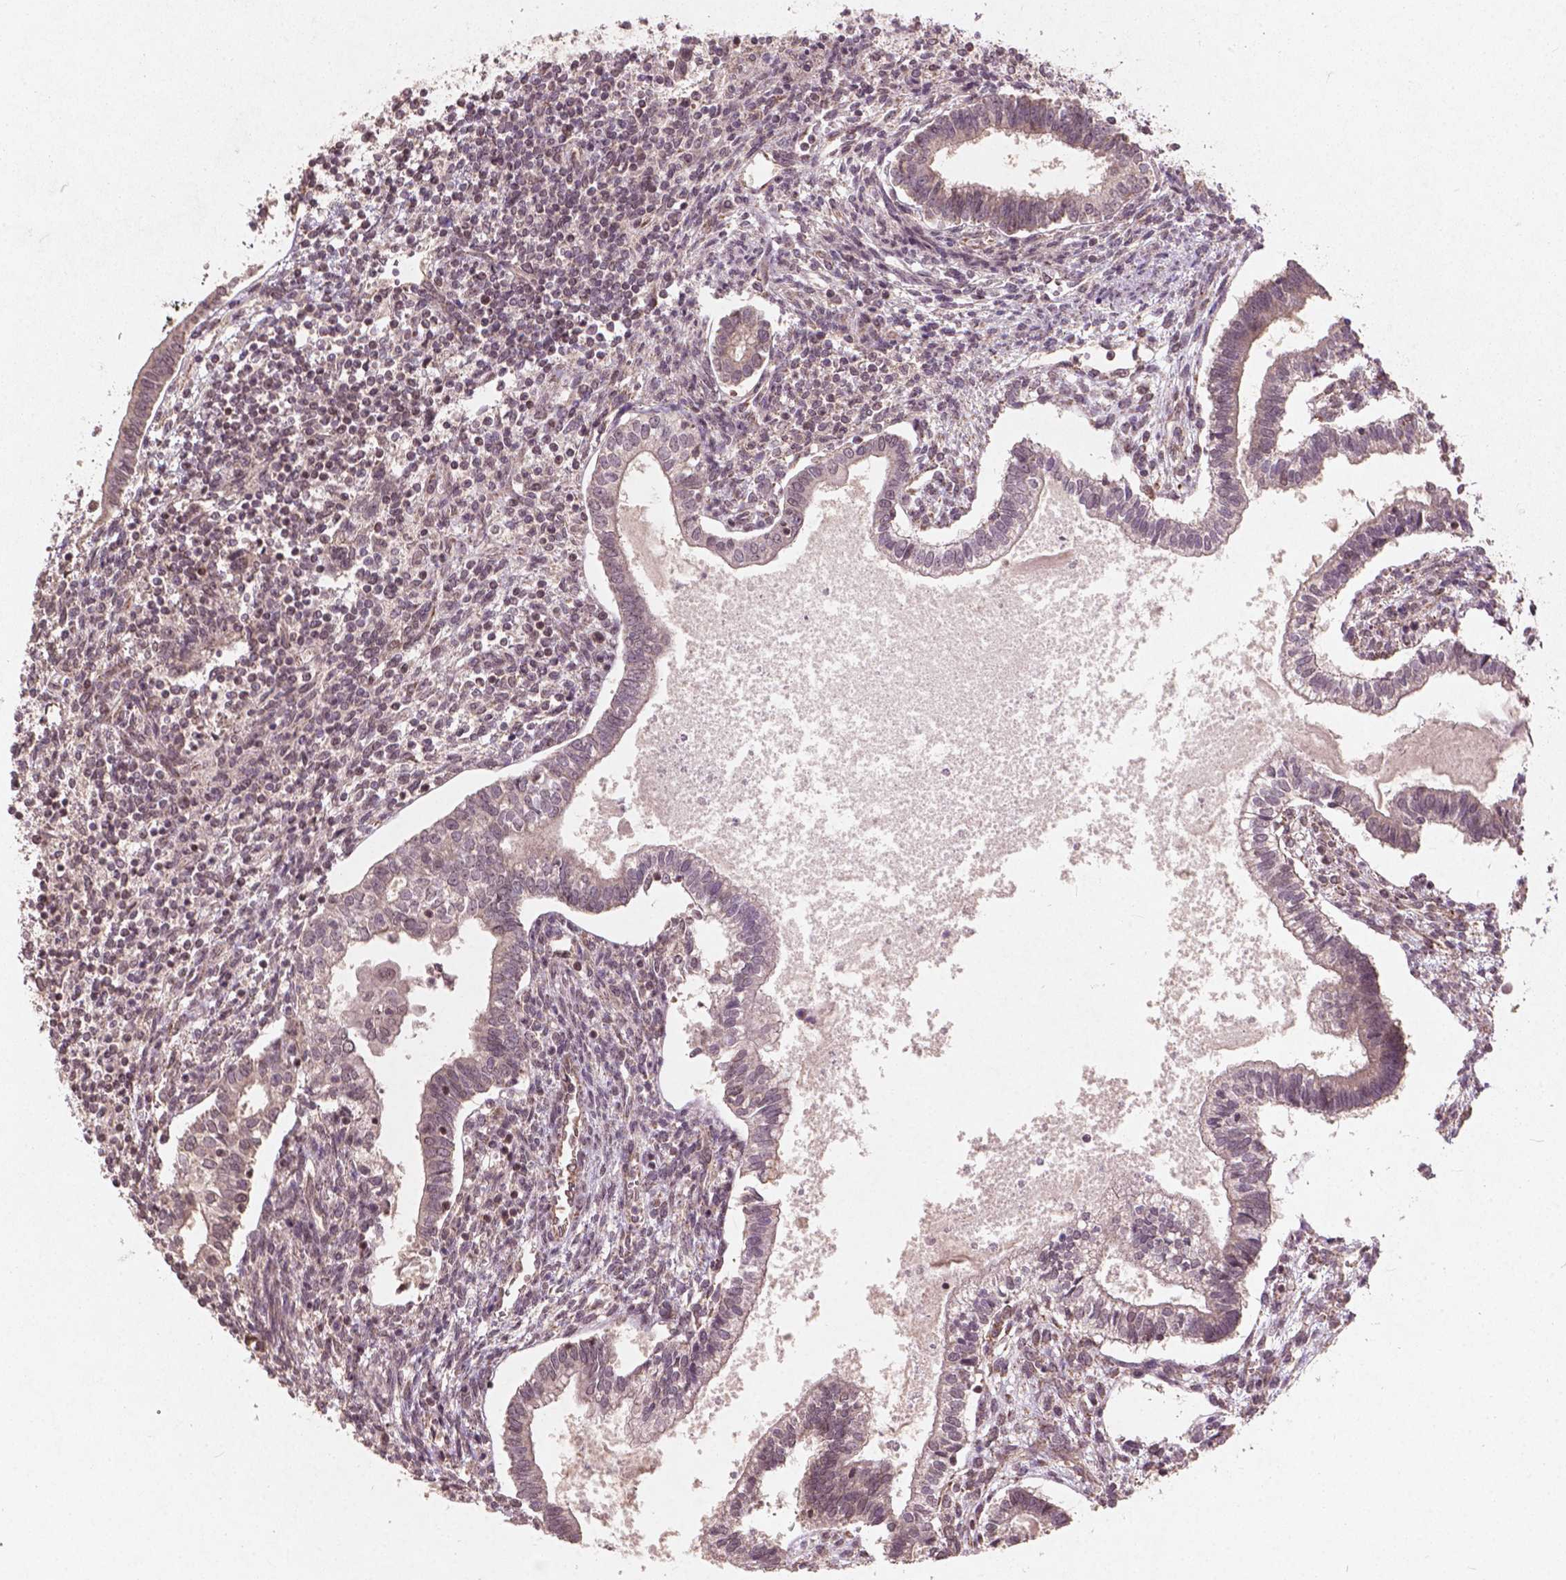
{"staining": {"intensity": "moderate", "quantity": "<25%", "location": "cytoplasmic/membranous"}, "tissue": "testis cancer", "cell_type": "Tumor cells", "image_type": "cancer", "snomed": [{"axis": "morphology", "description": "Carcinoma, Embryonal, NOS"}, {"axis": "topography", "description": "Testis"}], "caption": "This is a histology image of IHC staining of testis cancer, which shows moderate positivity in the cytoplasmic/membranous of tumor cells.", "gene": "SMAD2", "patient": {"sex": "male", "age": 37}}